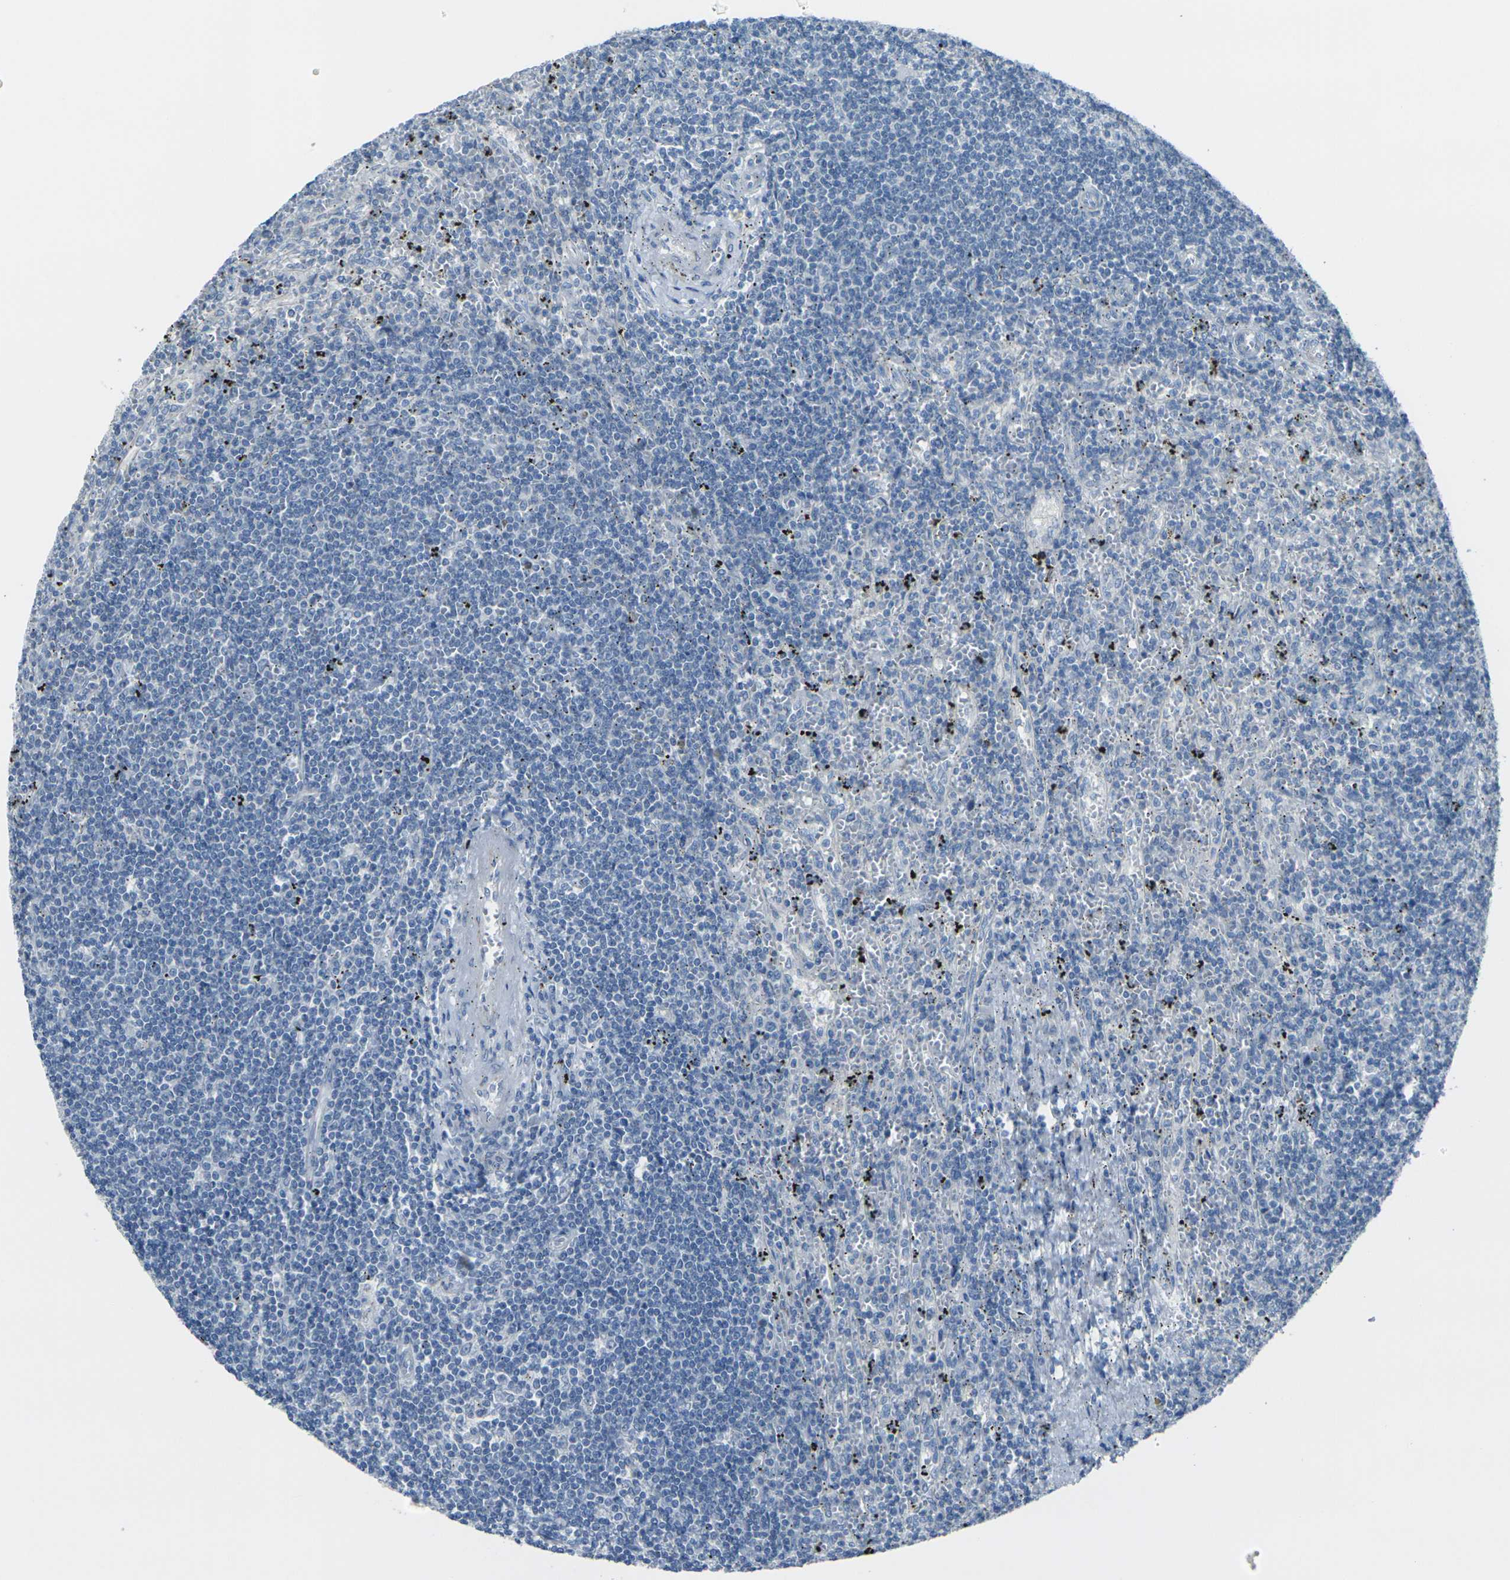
{"staining": {"intensity": "negative", "quantity": "none", "location": "none"}, "tissue": "lymphoma", "cell_type": "Tumor cells", "image_type": "cancer", "snomed": [{"axis": "morphology", "description": "Malignant lymphoma, non-Hodgkin's type, Low grade"}, {"axis": "topography", "description": "Spleen"}], "caption": "Tumor cells show no significant positivity in lymphoma.", "gene": "ANKRD46", "patient": {"sex": "male", "age": 76}}